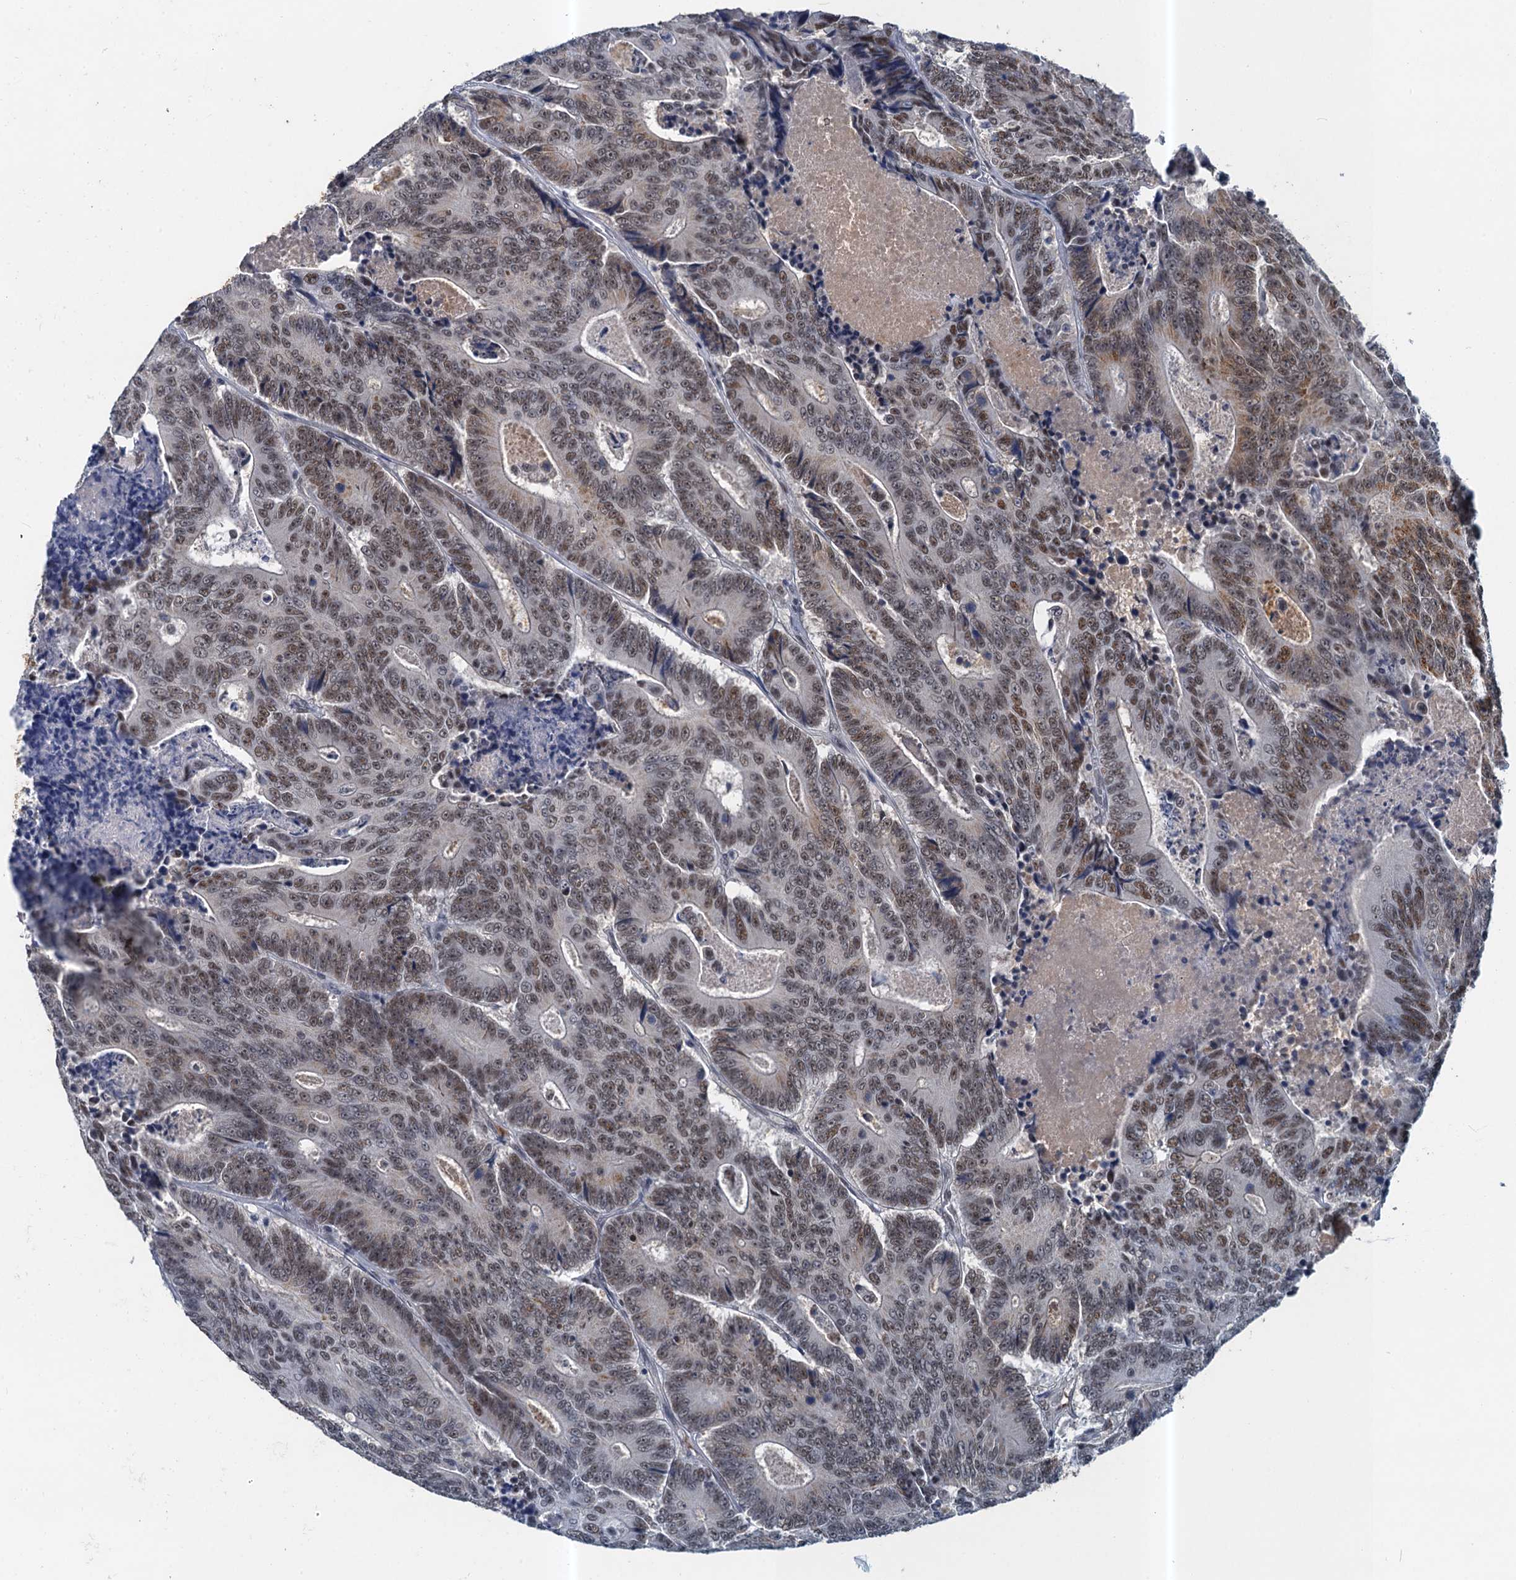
{"staining": {"intensity": "moderate", "quantity": ">75%", "location": "nuclear"}, "tissue": "colorectal cancer", "cell_type": "Tumor cells", "image_type": "cancer", "snomed": [{"axis": "morphology", "description": "Adenocarcinoma, NOS"}, {"axis": "topography", "description": "Colon"}], "caption": "Adenocarcinoma (colorectal) was stained to show a protein in brown. There is medium levels of moderate nuclear staining in about >75% of tumor cells. Nuclei are stained in blue.", "gene": "CSTF3", "patient": {"sex": "male", "age": 83}}